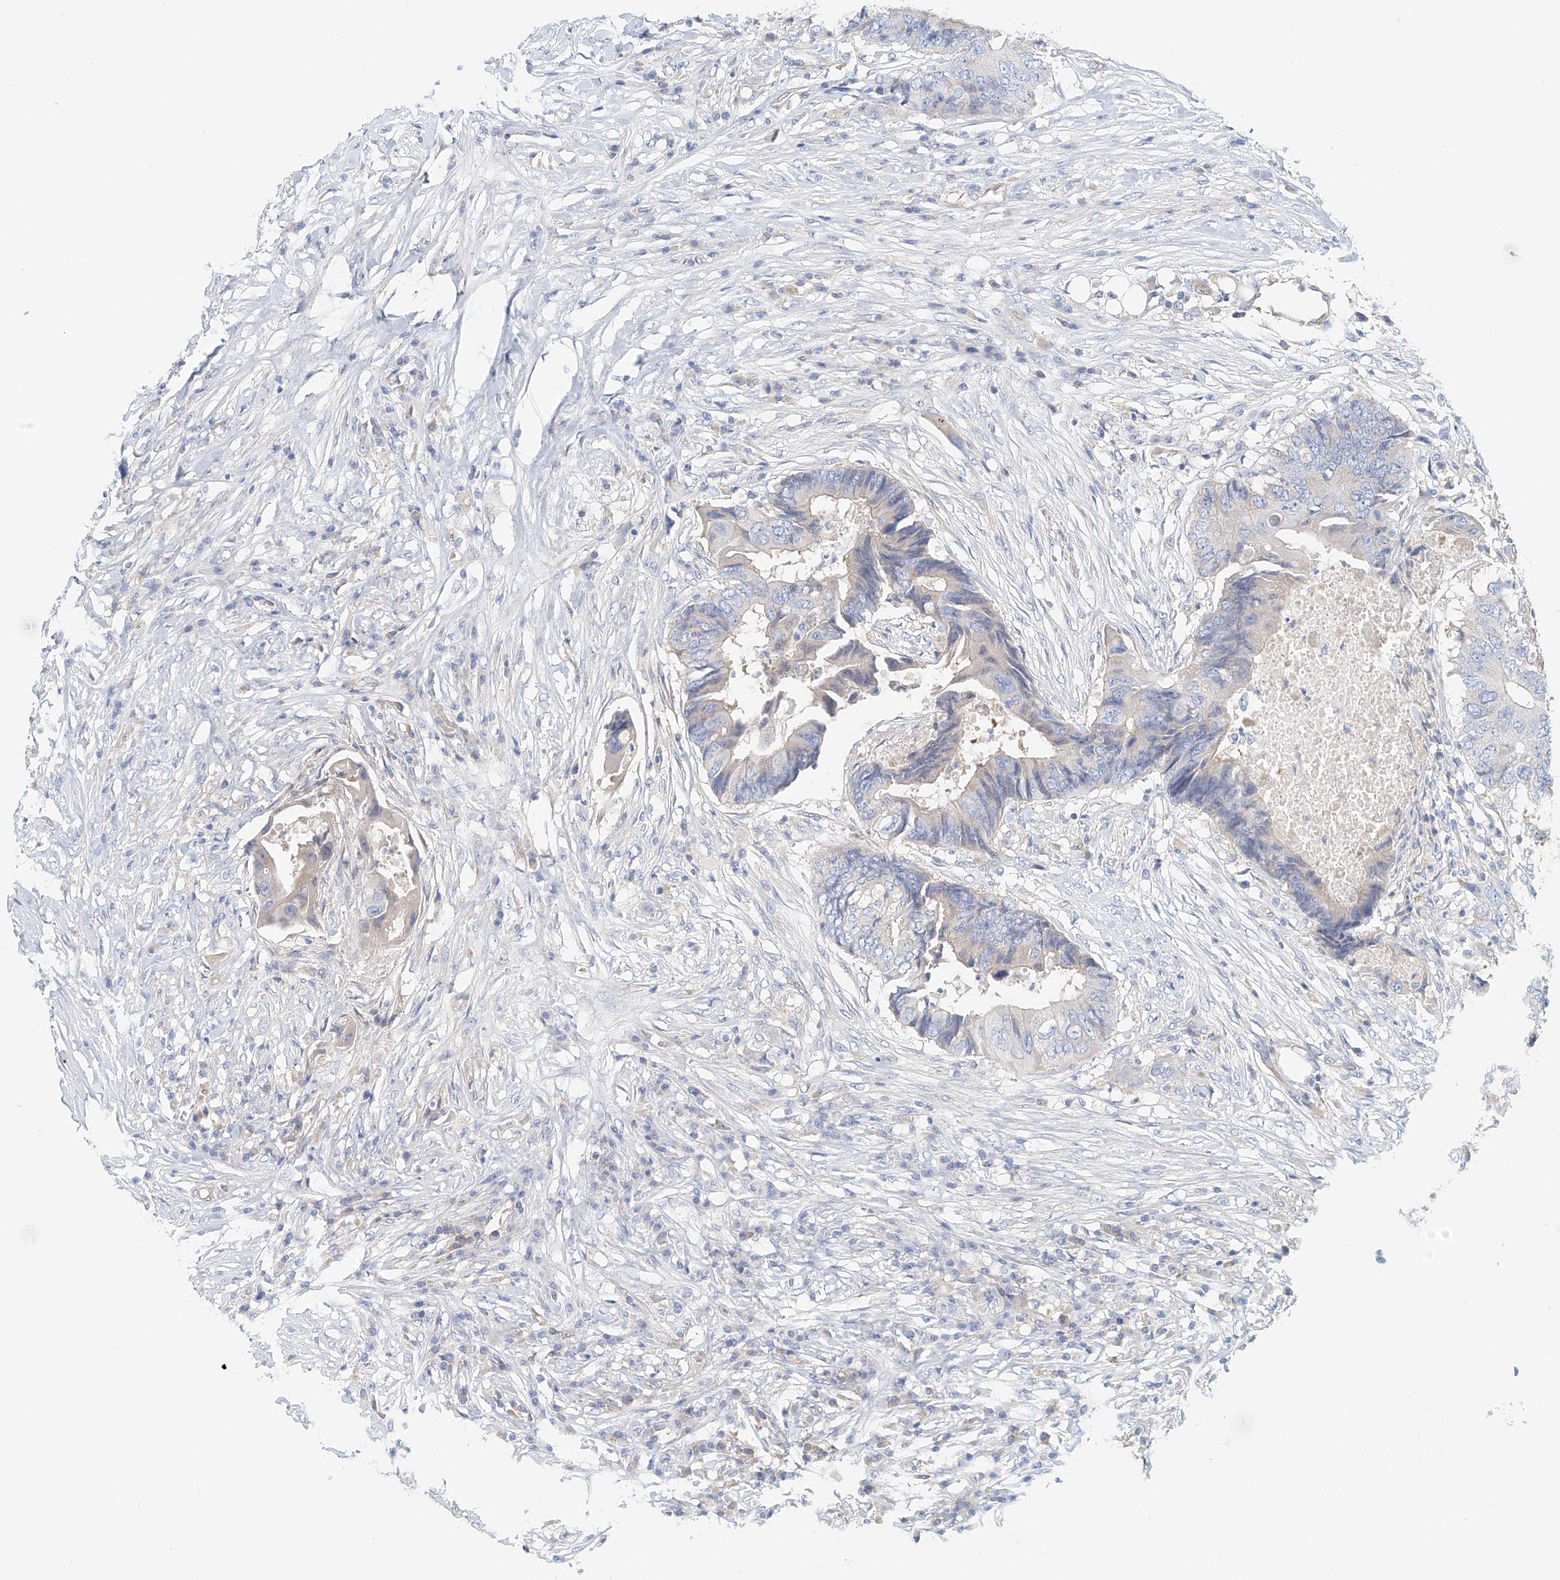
{"staining": {"intensity": "weak", "quantity": "<25%", "location": "cytoplasmic/membranous"}, "tissue": "colorectal cancer", "cell_type": "Tumor cells", "image_type": "cancer", "snomed": [{"axis": "morphology", "description": "Adenocarcinoma, NOS"}, {"axis": "topography", "description": "Colon"}], "caption": "The IHC image has no significant staining in tumor cells of colorectal adenocarcinoma tissue.", "gene": "FRYL", "patient": {"sex": "male", "age": 71}}